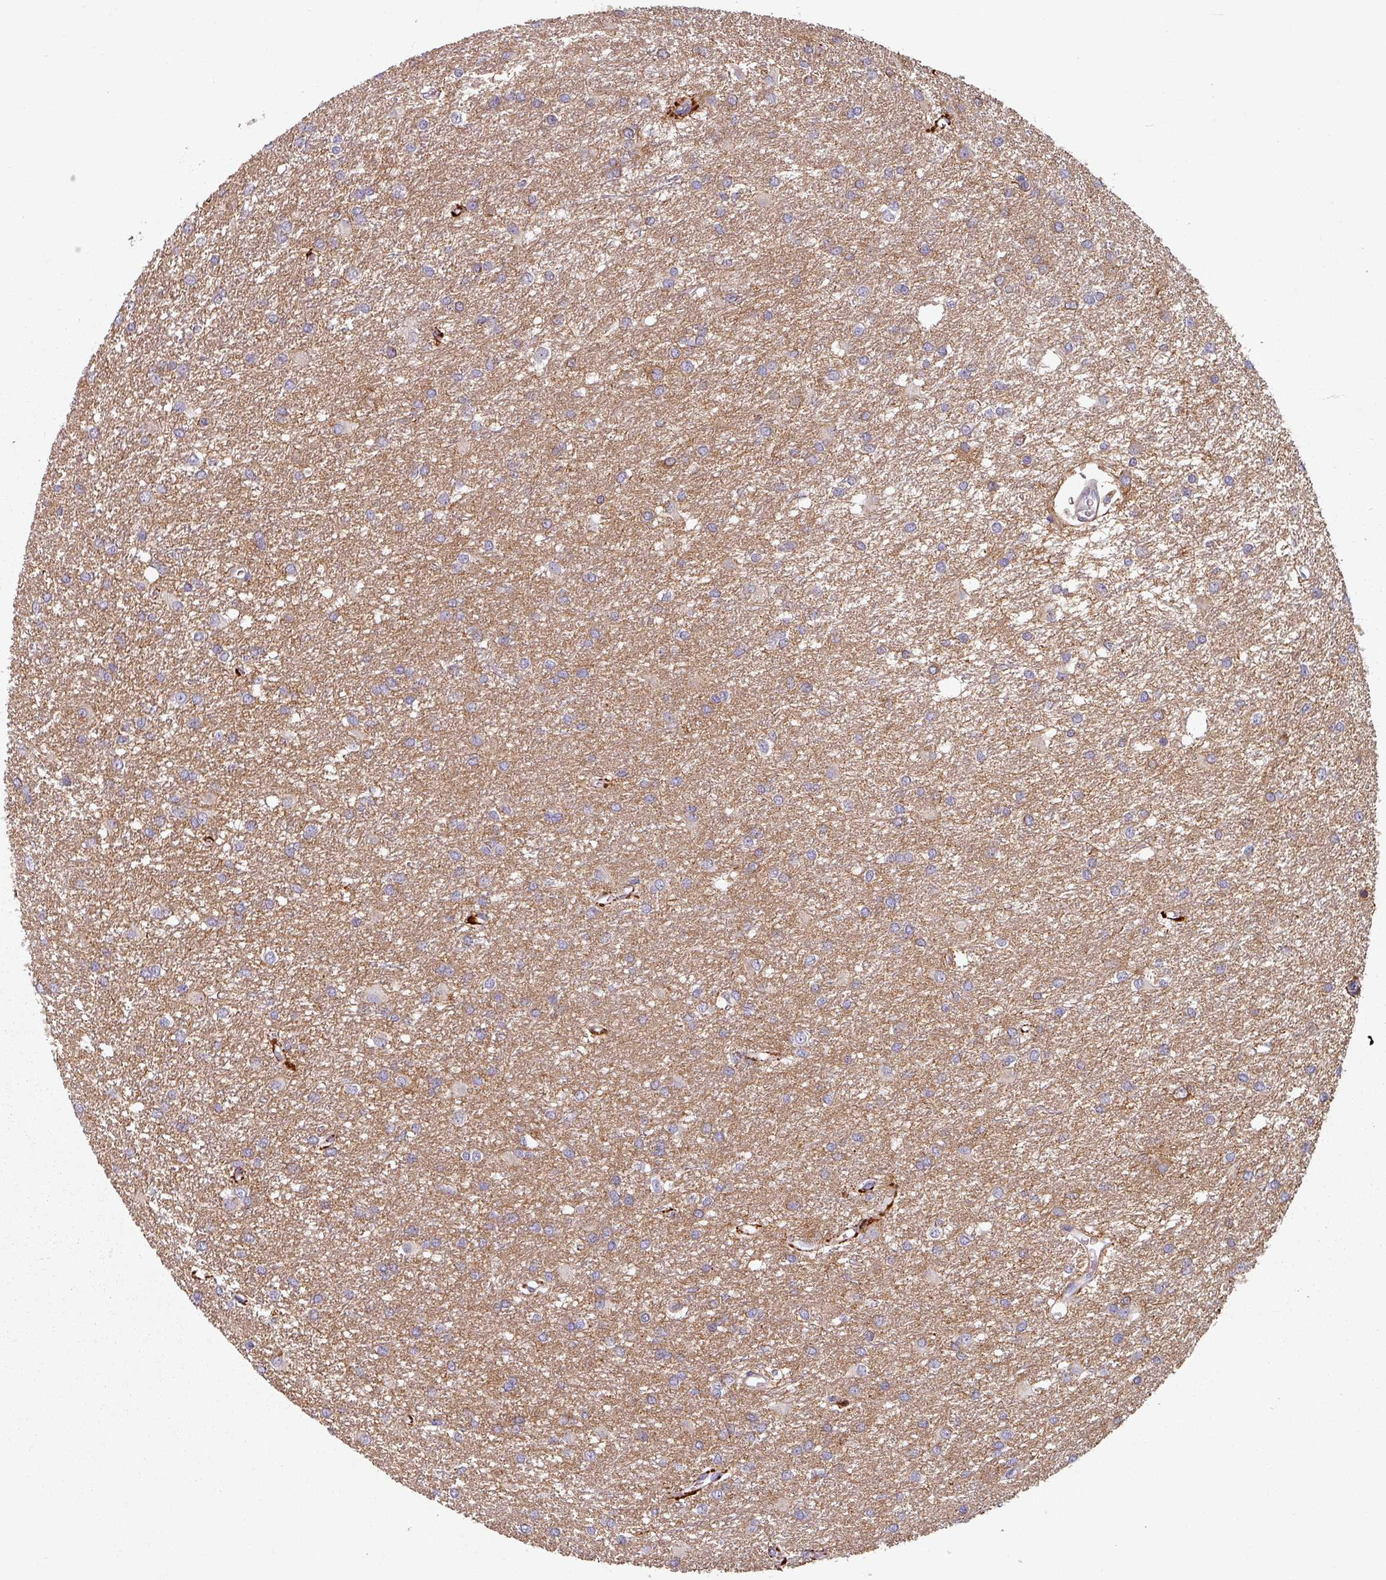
{"staining": {"intensity": "negative", "quantity": "none", "location": "none"}, "tissue": "glioma", "cell_type": "Tumor cells", "image_type": "cancer", "snomed": [{"axis": "morphology", "description": "Glioma, malignant, High grade"}, {"axis": "topography", "description": "Brain"}], "caption": "High power microscopy histopathology image of an immunohistochemistry histopathology image of malignant glioma (high-grade), revealing no significant staining in tumor cells.", "gene": "CYB5RL", "patient": {"sex": "female", "age": 50}}